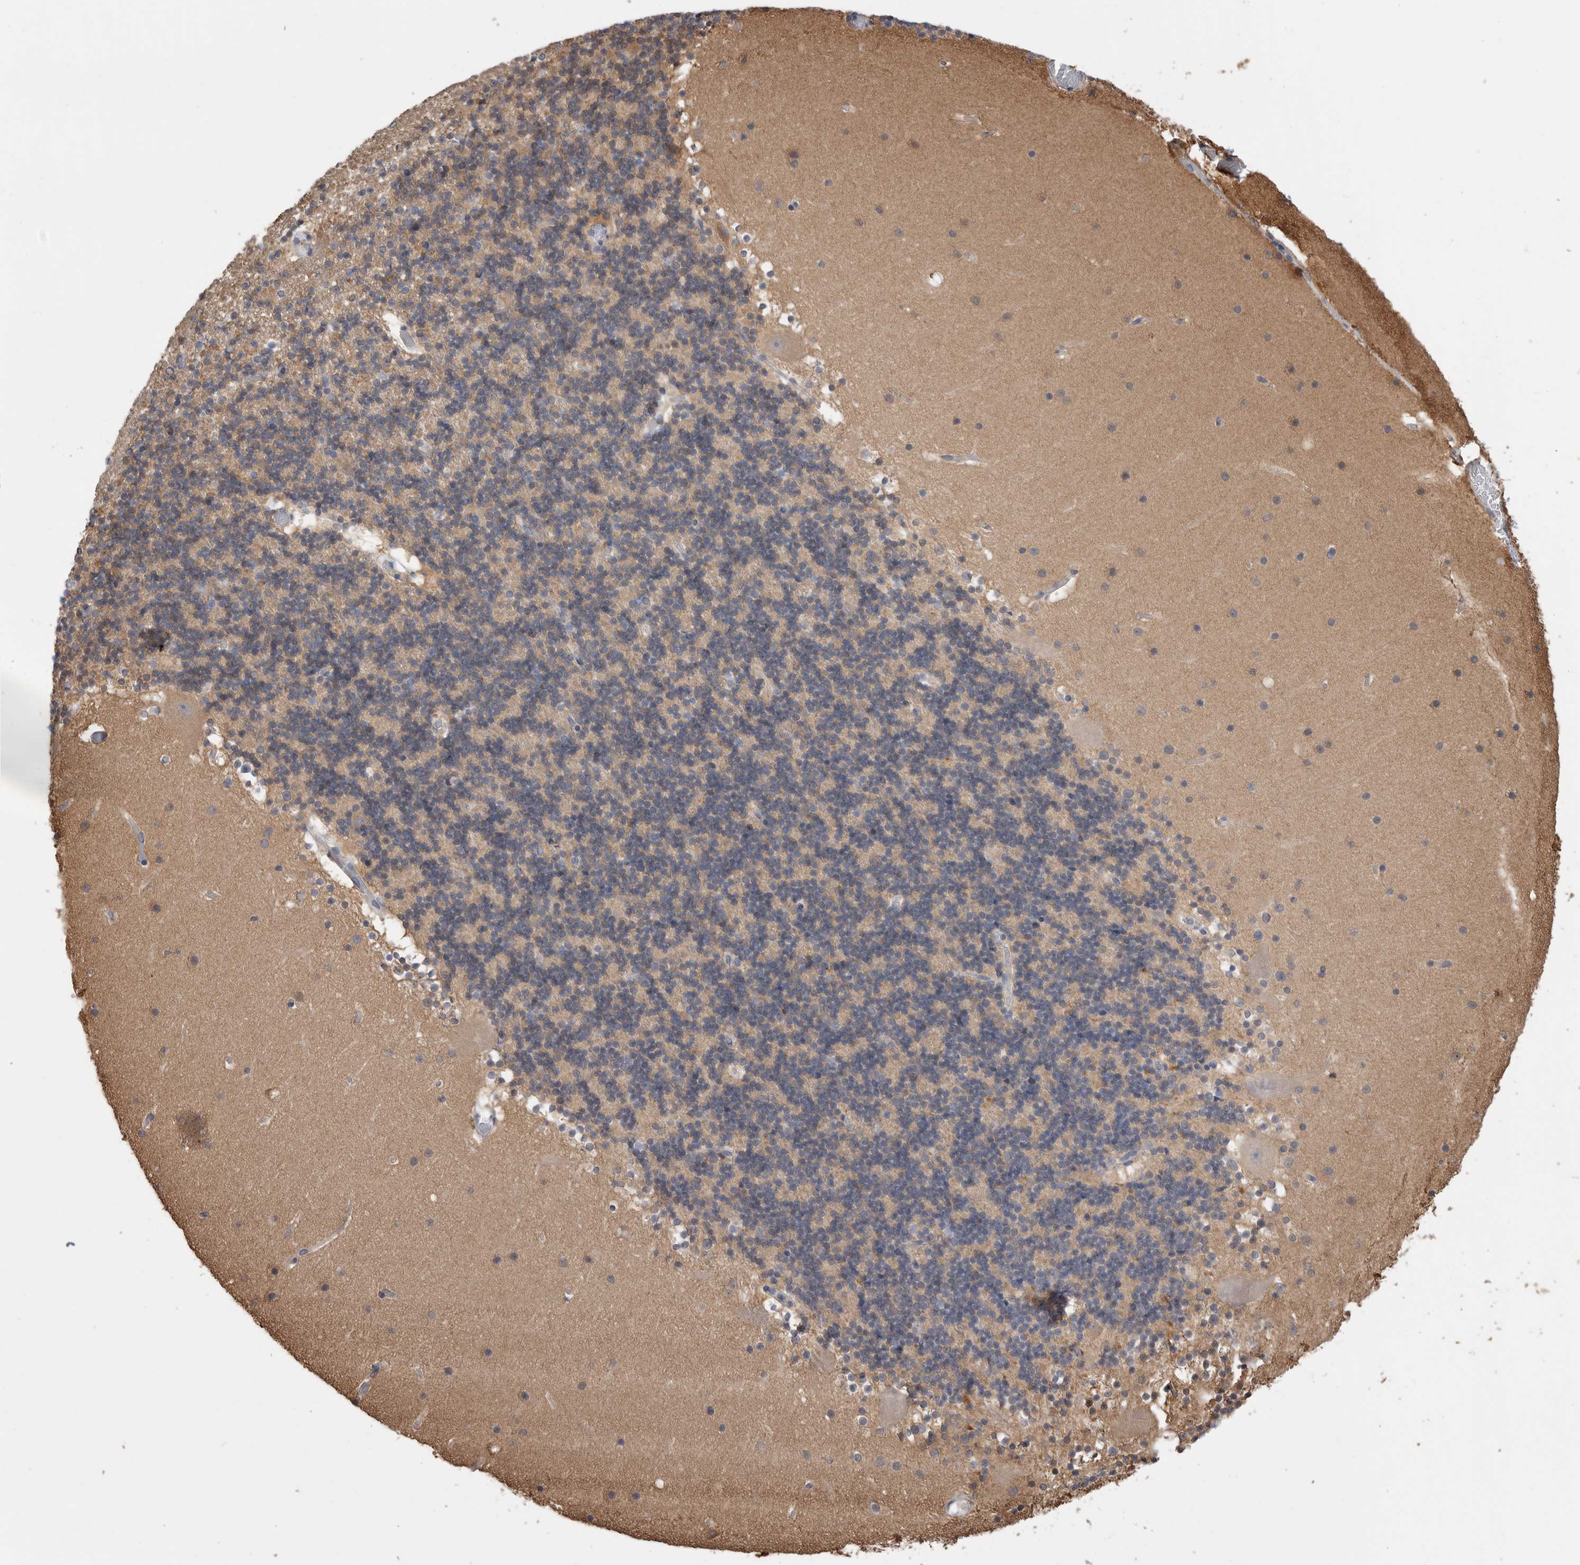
{"staining": {"intensity": "weak", "quantity": "25%-75%", "location": "cytoplasmic/membranous"}, "tissue": "cerebellum", "cell_type": "Cells in granular layer", "image_type": "normal", "snomed": [{"axis": "morphology", "description": "Normal tissue, NOS"}, {"axis": "topography", "description": "Cerebellum"}], "caption": "Protein analysis of benign cerebellum displays weak cytoplasmic/membranous expression in about 25%-75% of cells in granular layer.", "gene": "SCRN1", "patient": {"sex": "male", "age": 57}}